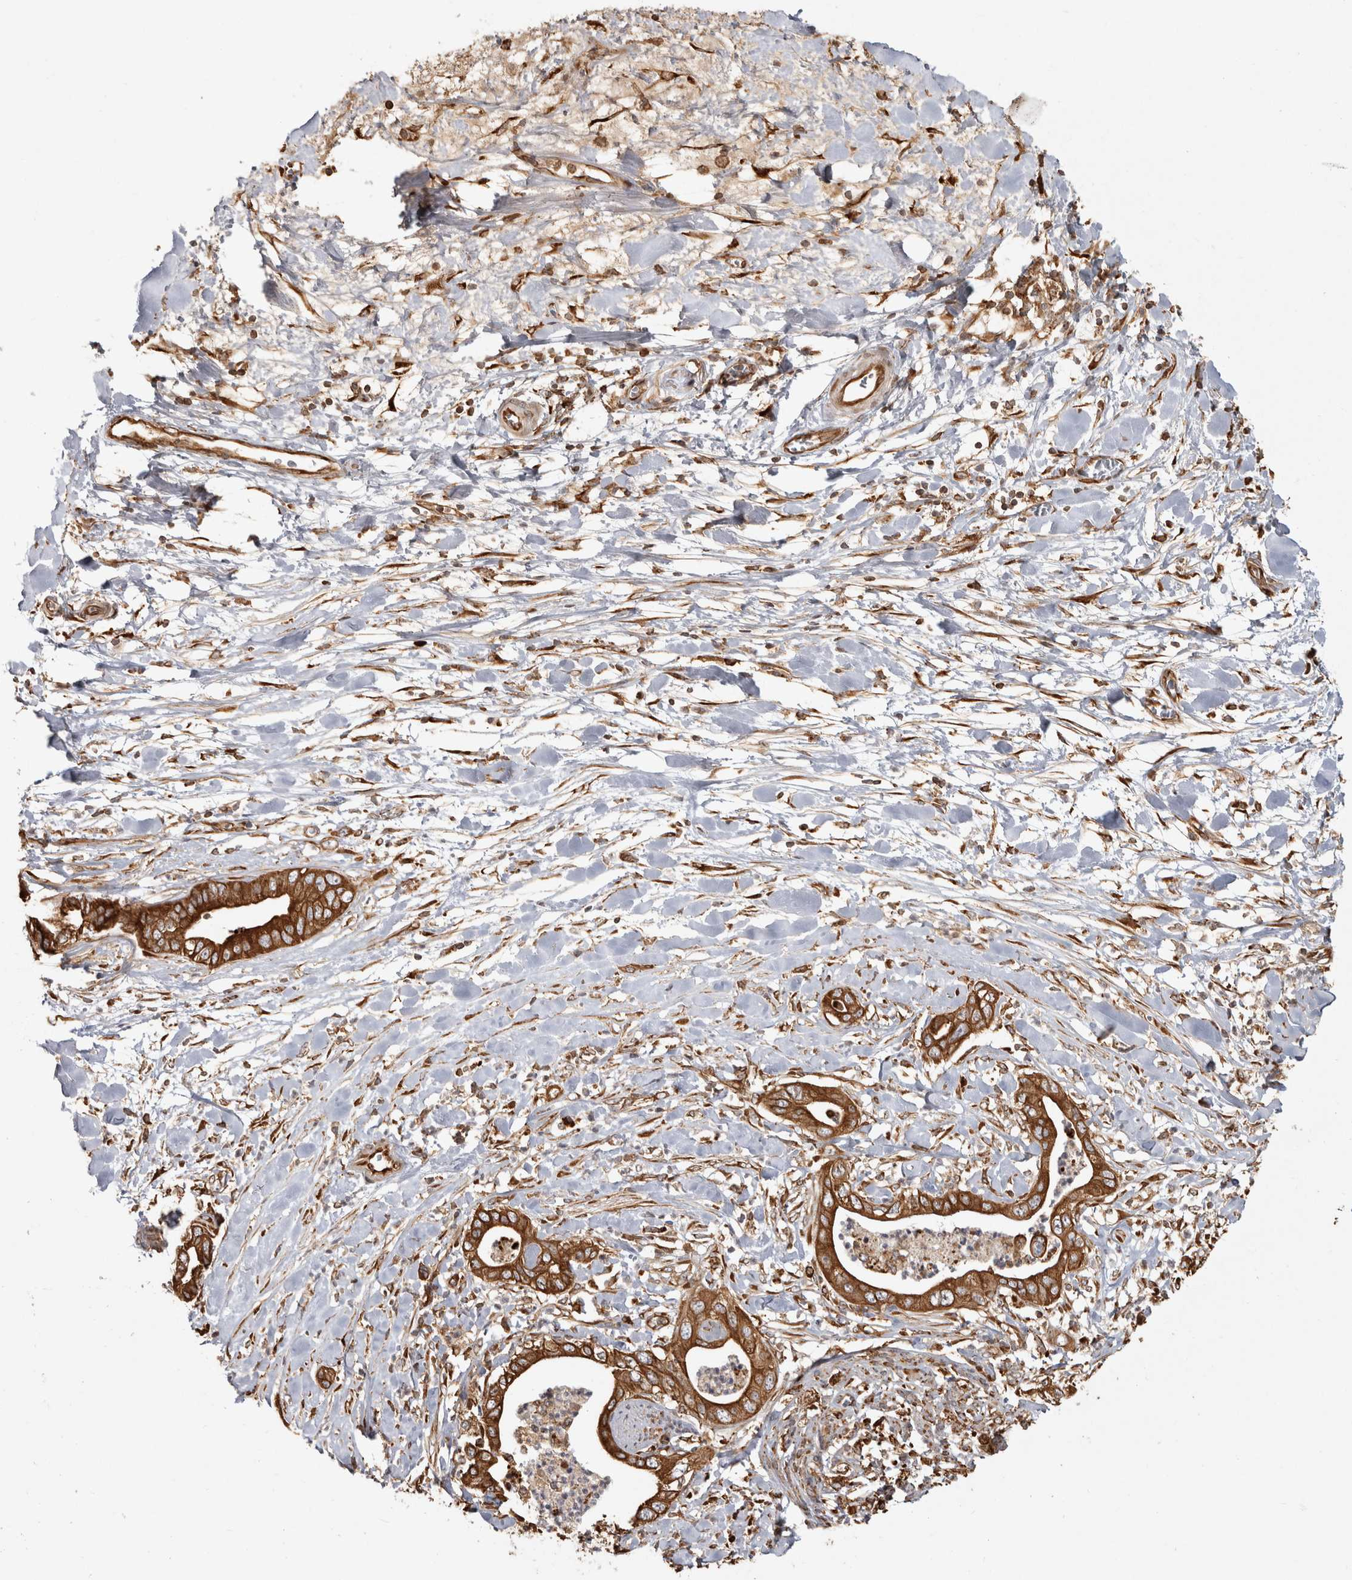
{"staining": {"intensity": "strong", "quantity": ">75%", "location": "cytoplasmic/membranous"}, "tissue": "pancreatic cancer", "cell_type": "Tumor cells", "image_type": "cancer", "snomed": [{"axis": "morphology", "description": "Adenocarcinoma, NOS"}, {"axis": "topography", "description": "Pancreas"}], "caption": "Adenocarcinoma (pancreatic) tissue exhibits strong cytoplasmic/membranous positivity in approximately >75% of tumor cells, visualized by immunohistochemistry. (DAB (3,3'-diaminobenzidine) IHC, brown staining for protein, blue staining for nuclei).", "gene": "CAMSAP2", "patient": {"sex": "female", "age": 78}}